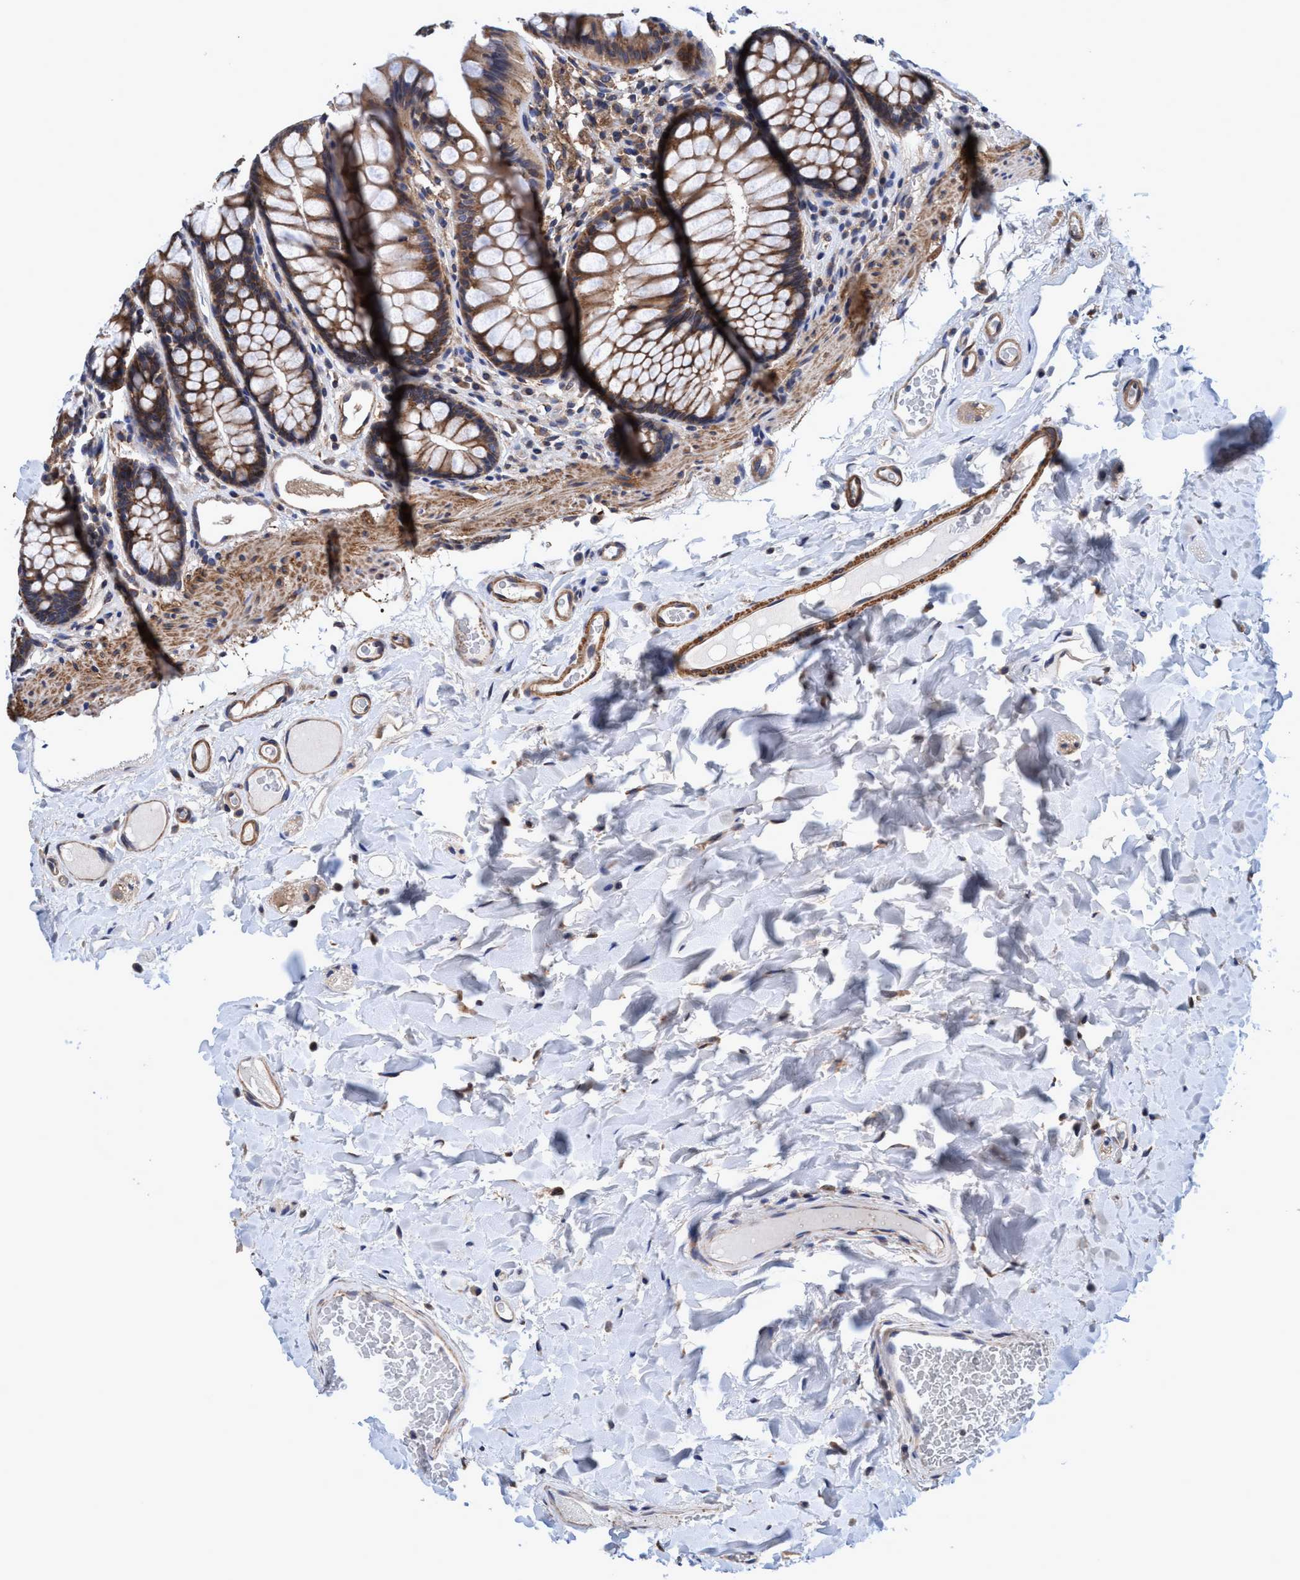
{"staining": {"intensity": "moderate", "quantity": ">75%", "location": "cytoplasmic/membranous"}, "tissue": "colon", "cell_type": "Endothelial cells", "image_type": "normal", "snomed": [{"axis": "morphology", "description": "Normal tissue, NOS"}, {"axis": "topography", "description": "Colon"}], "caption": "Colon stained with DAB (3,3'-diaminobenzidine) immunohistochemistry (IHC) shows medium levels of moderate cytoplasmic/membranous expression in approximately >75% of endothelial cells.", "gene": "CALCOCO2", "patient": {"sex": "female", "age": 55}}